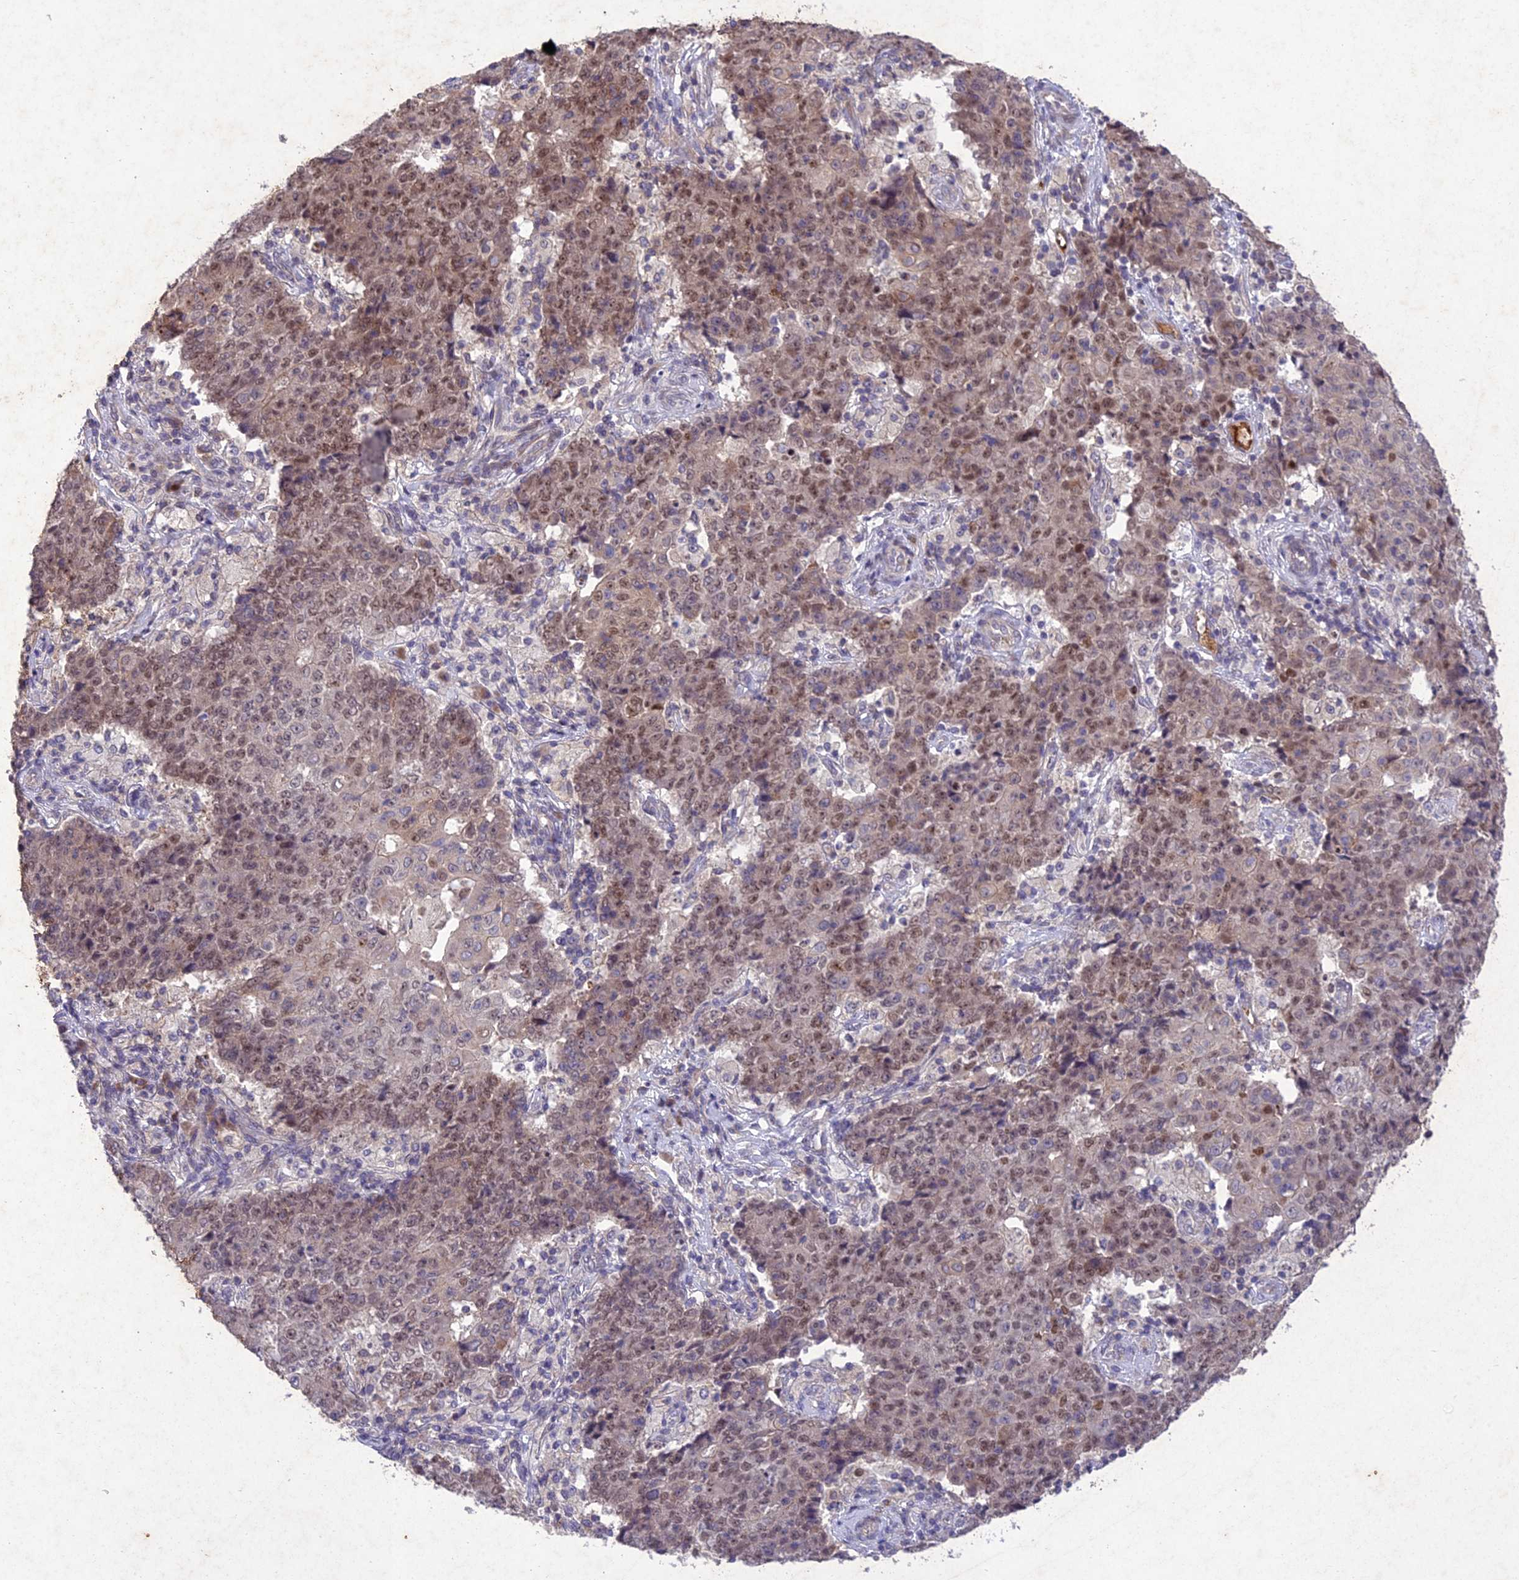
{"staining": {"intensity": "moderate", "quantity": "25%-75%", "location": "nuclear"}, "tissue": "ovarian cancer", "cell_type": "Tumor cells", "image_type": "cancer", "snomed": [{"axis": "morphology", "description": "Carcinoma, endometroid"}, {"axis": "topography", "description": "Ovary"}], "caption": "This is an image of immunohistochemistry staining of ovarian cancer, which shows moderate staining in the nuclear of tumor cells.", "gene": "ANKRD52", "patient": {"sex": "female", "age": 42}}